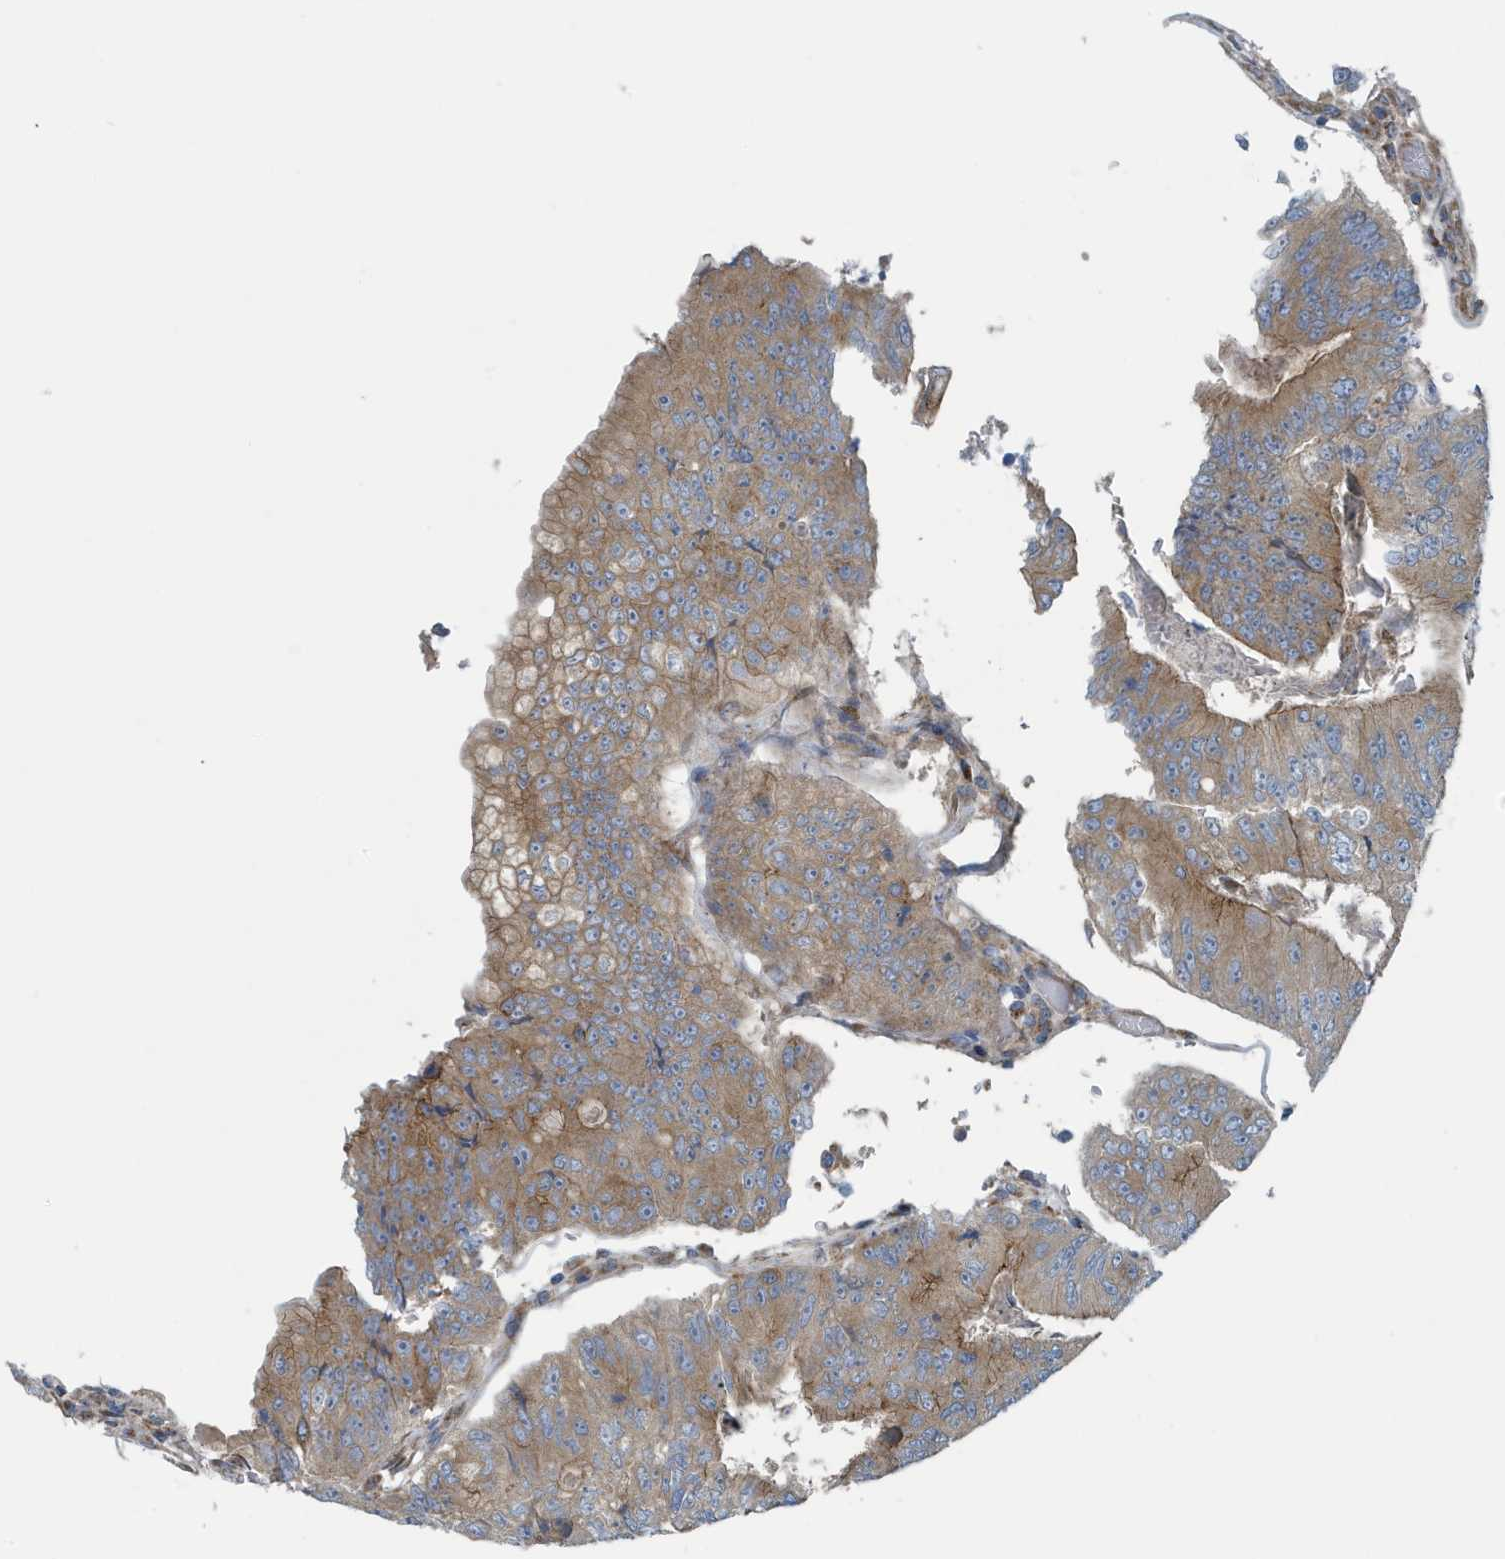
{"staining": {"intensity": "moderate", "quantity": ">75%", "location": "cytoplasmic/membranous"}, "tissue": "colorectal cancer", "cell_type": "Tumor cells", "image_type": "cancer", "snomed": [{"axis": "morphology", "description": "Adenocarcinoma, NOS"}, {"axis": "topography", "description": "Colon"}], "caption": "IHC photomicrograph of neoplastic tissue: human adenocarcinoma (colorectal) stained using IHC demonstrates medium levels of moderate protein expression localized specifically in the cytoplasmic/membranous of tumor cells, appearing as a cytoplasmic/membranous brown color.", "gene": "PPM1M", "patient": {"sex": "female", "age": 67}}